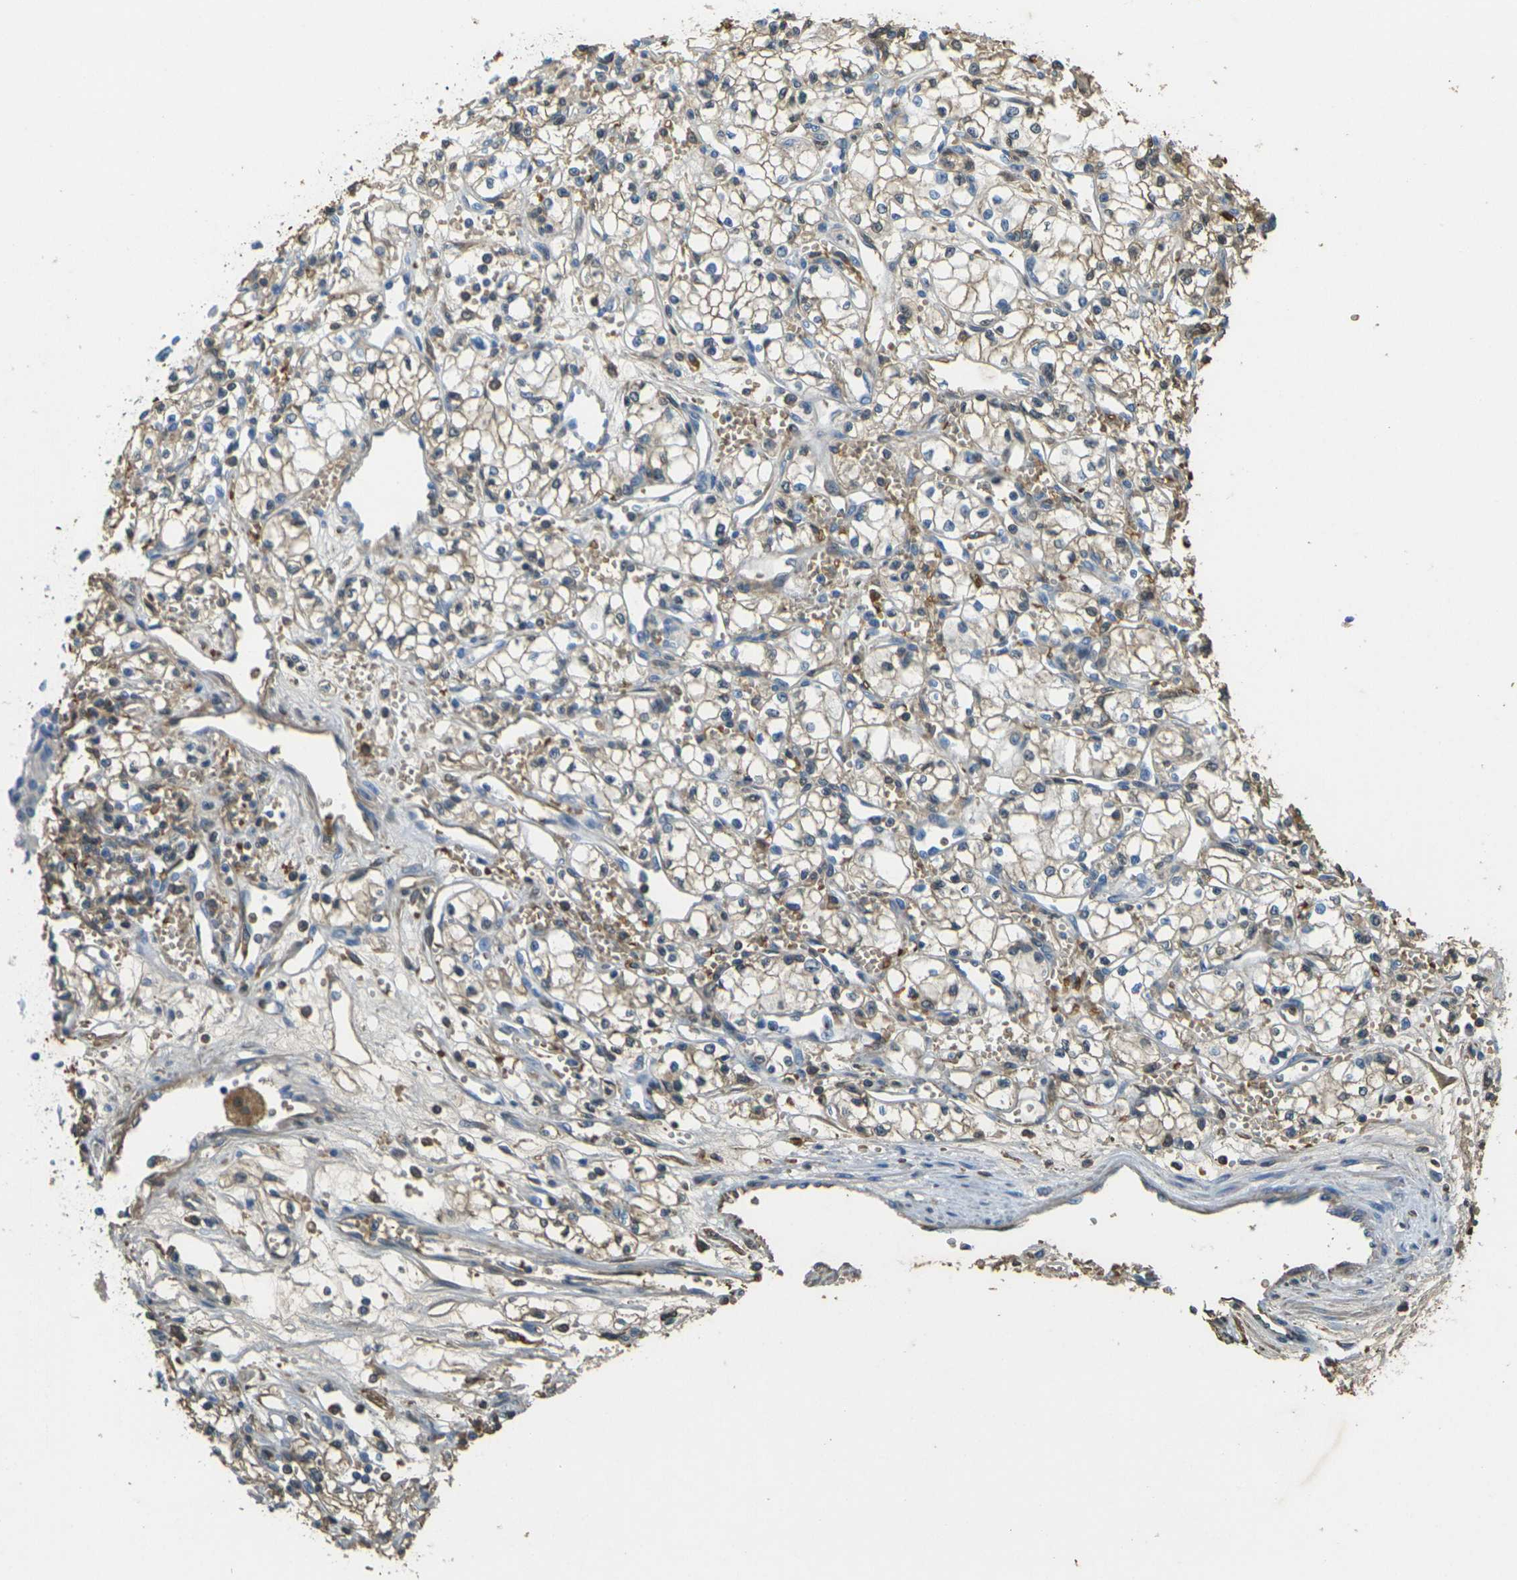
{"staining": {"intensity": "moderate", "quantity": ">75%", "location": "cytoplasmic/membranous"}, "tissue": "renal cancer", "cell_type": "Tumor cells", "image_type": "cancer", "snomed": [{"axis": "morphology", "description": "Normal tissue, NOS"}, {"axis": "morphology", "description": "Adenocarcinoma, NOS"}, {"axis": "topography", "description": "Kidney"}], "caption": "A high-resolution photomicrograph shows immunohistochemistry (IHC) staining of renal cancer (adenocarcinoma), which displays moderate cytoplasmic/membranous positivity in approximately >75% of tumor cells.", "gene": "HBB", "patient": {"sex": "male", "age": 59}}